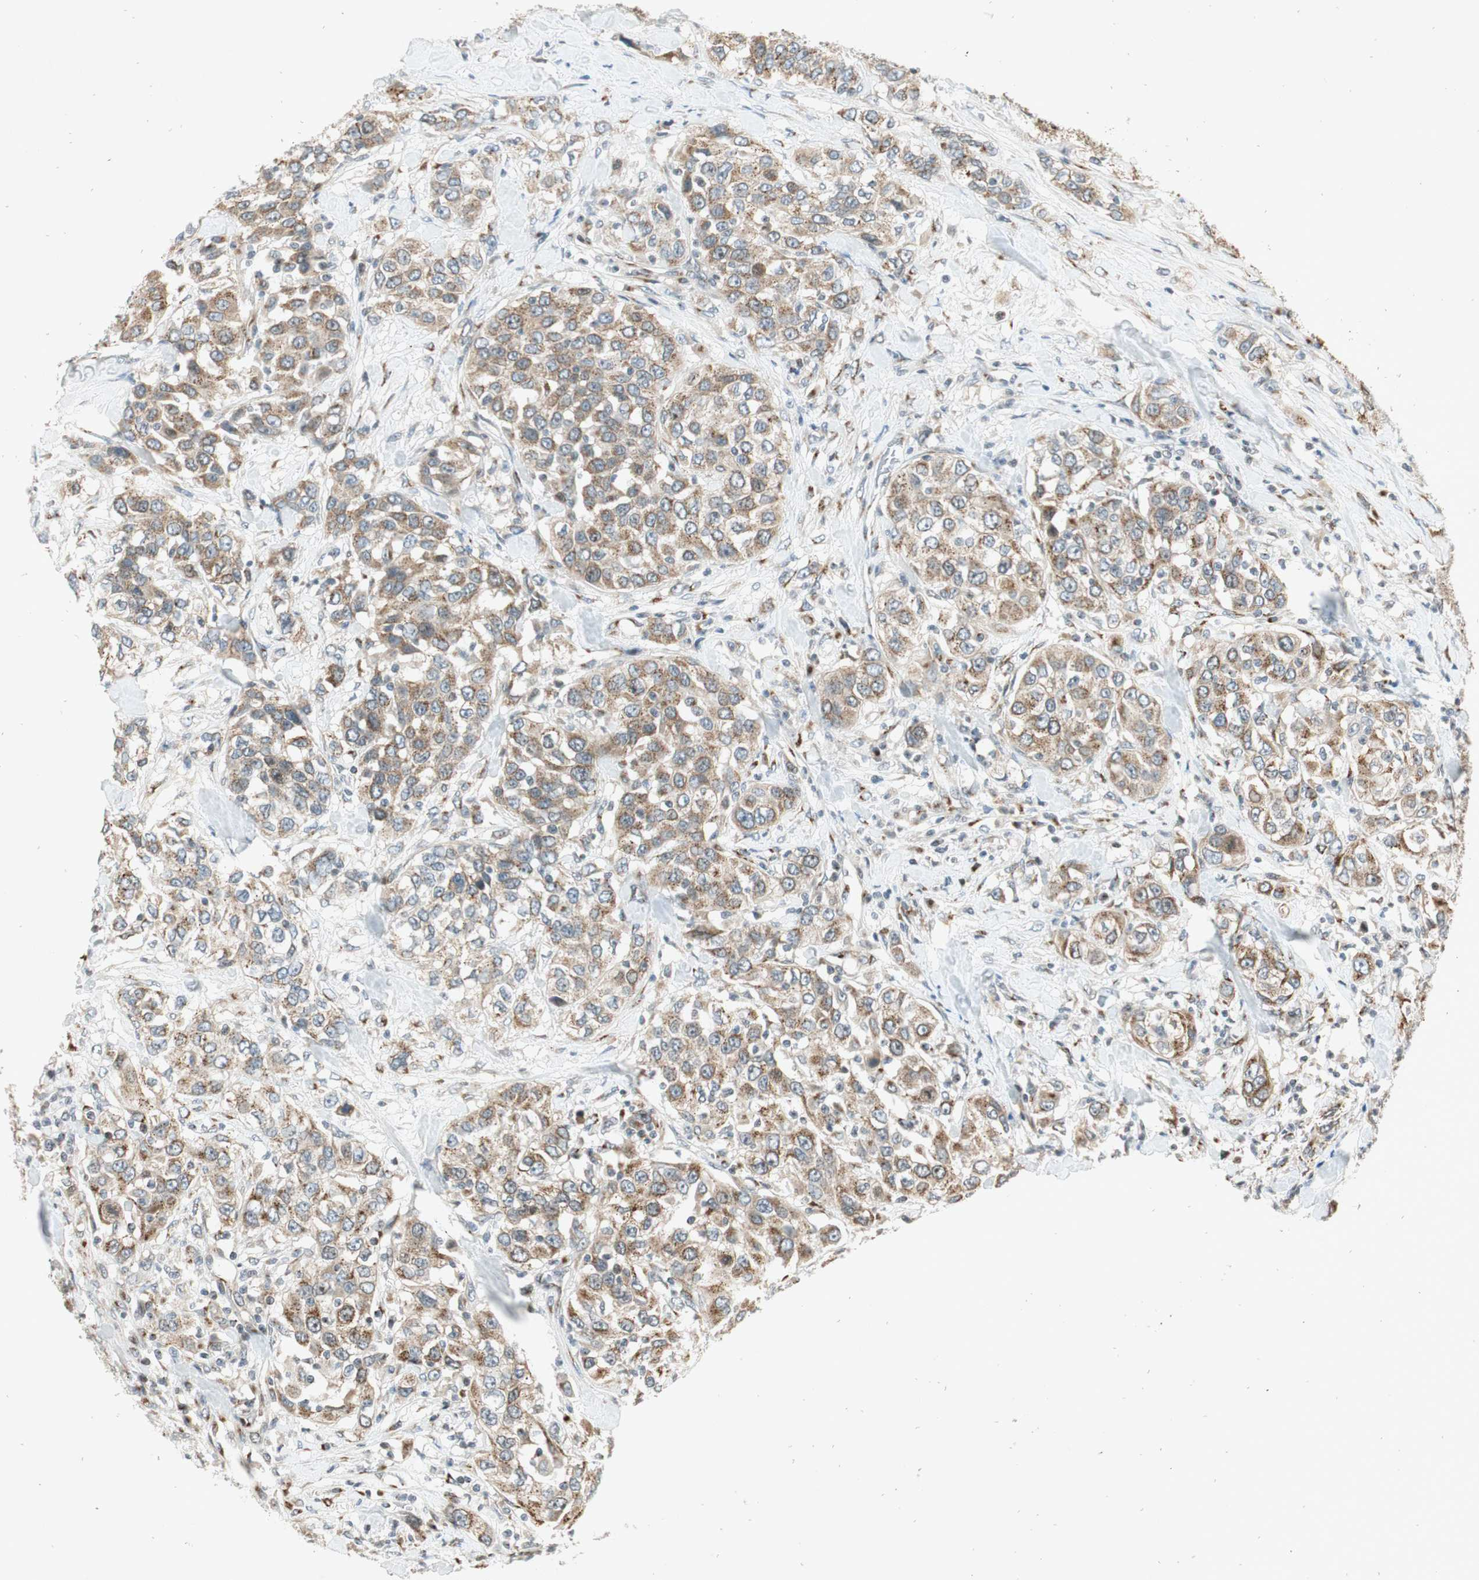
{"staining": {"intensity": "moderate", "quantity": "25%-75%", "location": "cytoplasmic/membranous"}, "tissue": "urothelial cancer", "cell_type": "Tumor cells", "image_type": "cancer", "snomed": [{"axis": "morphology", "description": "Urothelial carcinoma, High grade"}, {"axis": "topography", "description": "Urinary bladder"}], "caption": "Immunohistochemical staining of urothelial cancer reveals medium levels of moderate cytoplasmic/membranous positivity in approximately 25%-75% of tumor cells. (Stains: DAB in brown, nuclei in blue, Microscopy: brightfield microscopy at high magnification).", "gene": "NEO1", "patient": {"sex": "female", "age": 80}}